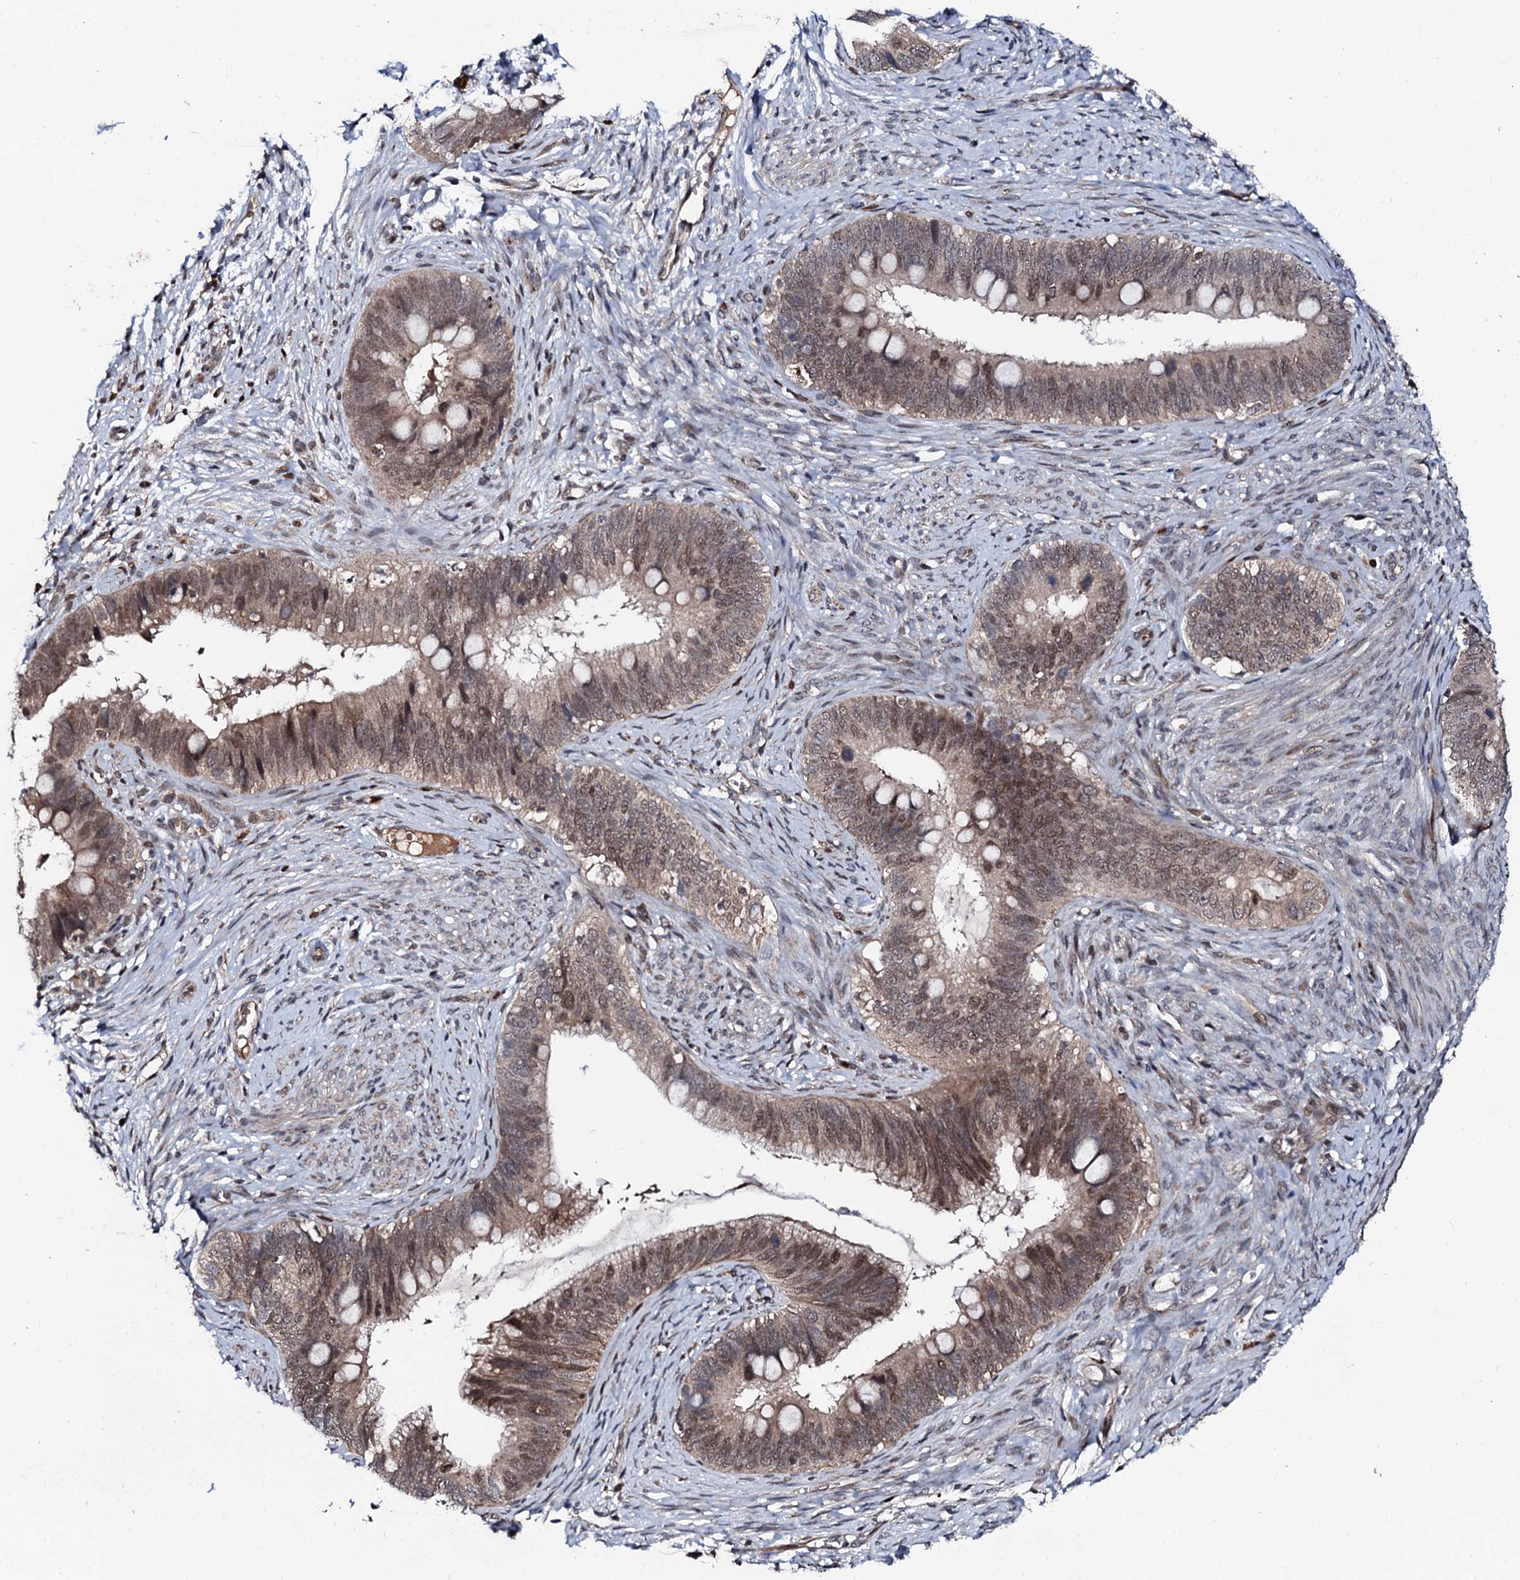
{"staining": {"intensity": "moderate", "quantity": ">75%", "location": "cytoplasmic/membranous,nuclear"}, "tissue": "cervical cancer", "cell_type": "Tumor cells", "image_type": "cancer", "snomed": [{"axis": "morphology", "description": "Adenocarcinoma, NOS"}, {"axis": "topography", "description": "Cervix"}], "caption": "Immunohistochemical staining of cervical cancer (adenocarcinoma) demonstrates medium levels of moderate cytoplasmic/membranous and nuclear staining in about >75% of tumor cells. (DAB IHC with brightfield microscopy, high magnification).", "gene": "FAM111A", "patient": {"sex": "female", "age": 42}}